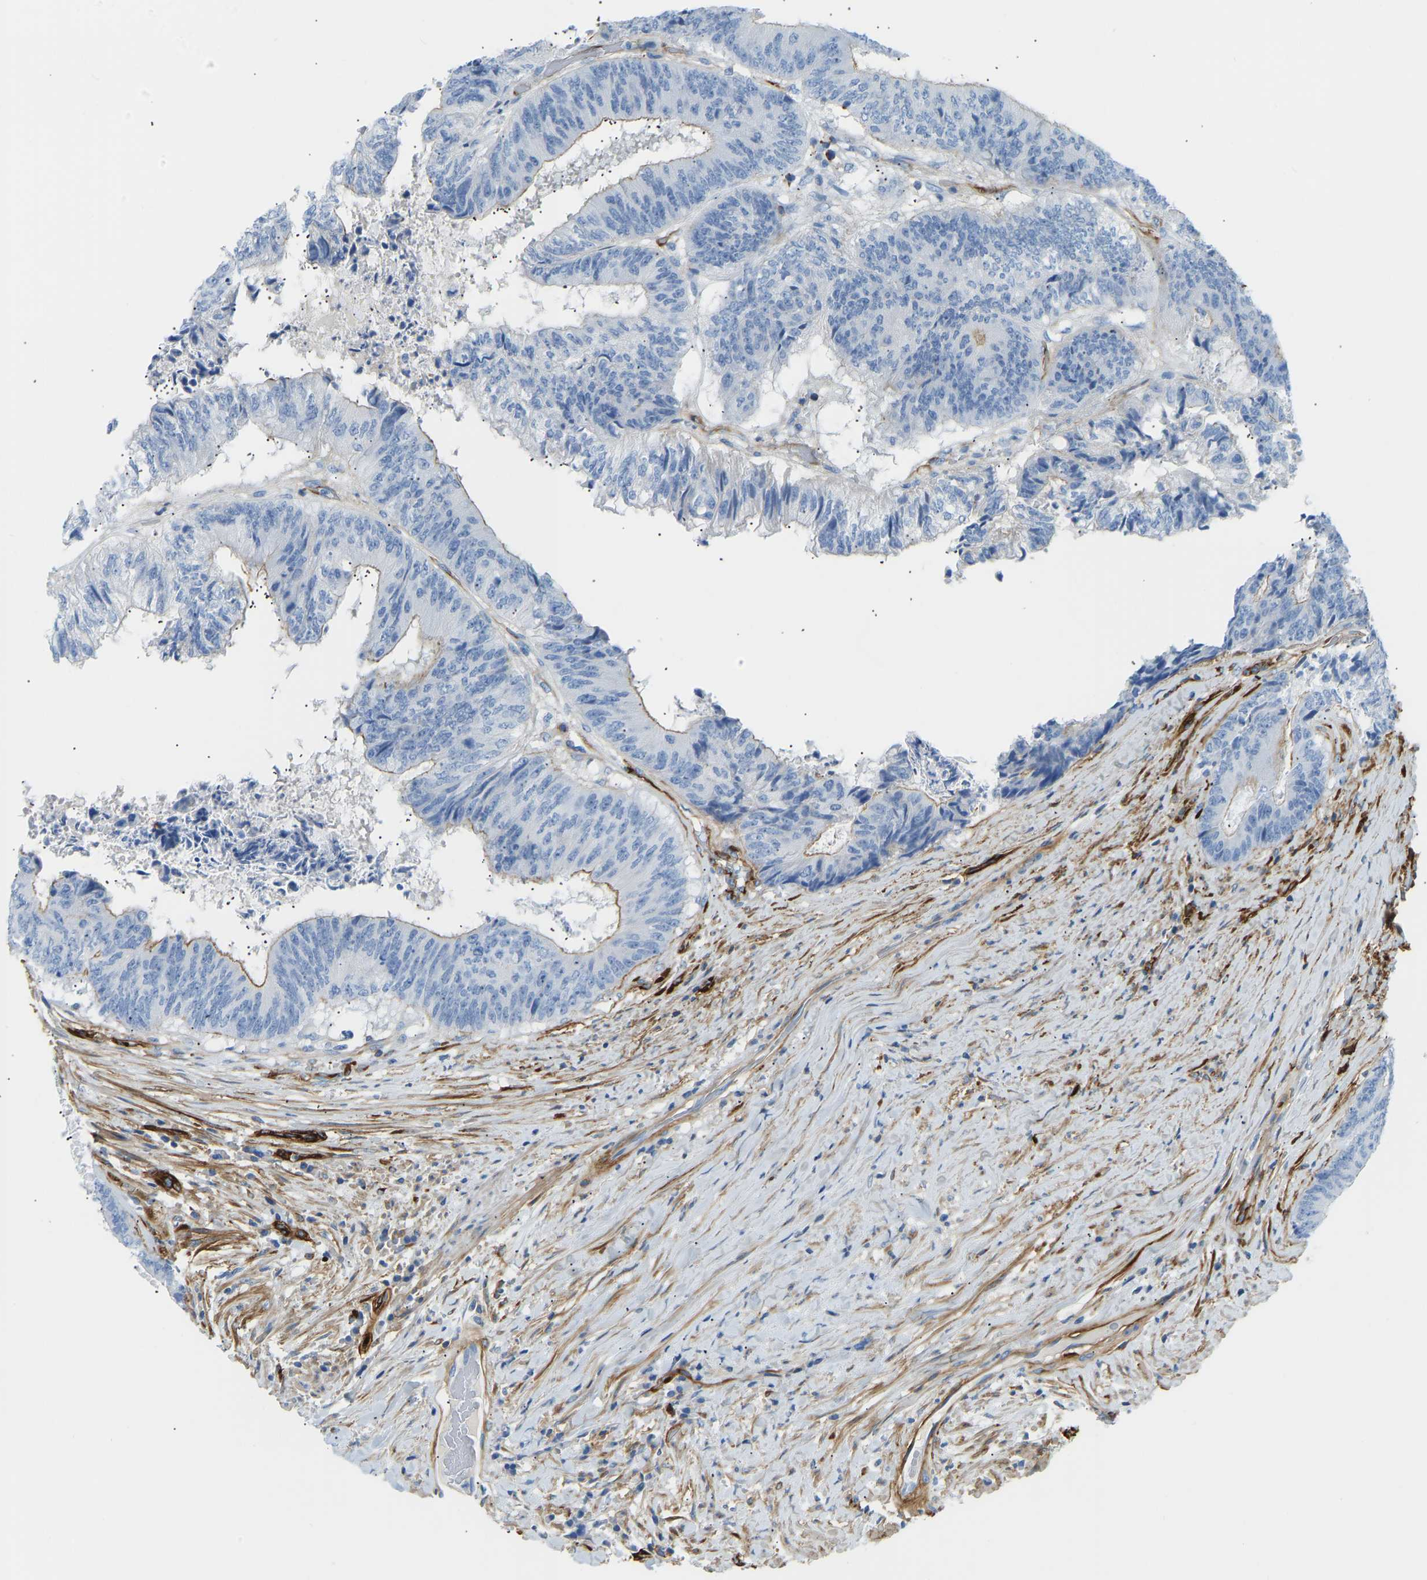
{"staining": {"intensity": "moderate", "quantity": "<25%", "location": "cytoplasmic/membranous"}, "tissue": "colorectal cancer", "cell_type": "Tumor cells", "image_type": "cancer", "snomed": [{"axis": "morphology", "description": "Adenocarcinoma, NOS"}, {"axis": "topography", "description": "Rectum"}], "caption": "Colorectal cancer (adenocarcinoma) was stained to show a protein in brown. There is low levels of moderate cytoplasmic/membranous staining in approximately <25% of tumor cells.", "gene": "COL15A1", "patient": {"sex": "male", "age": 72}}